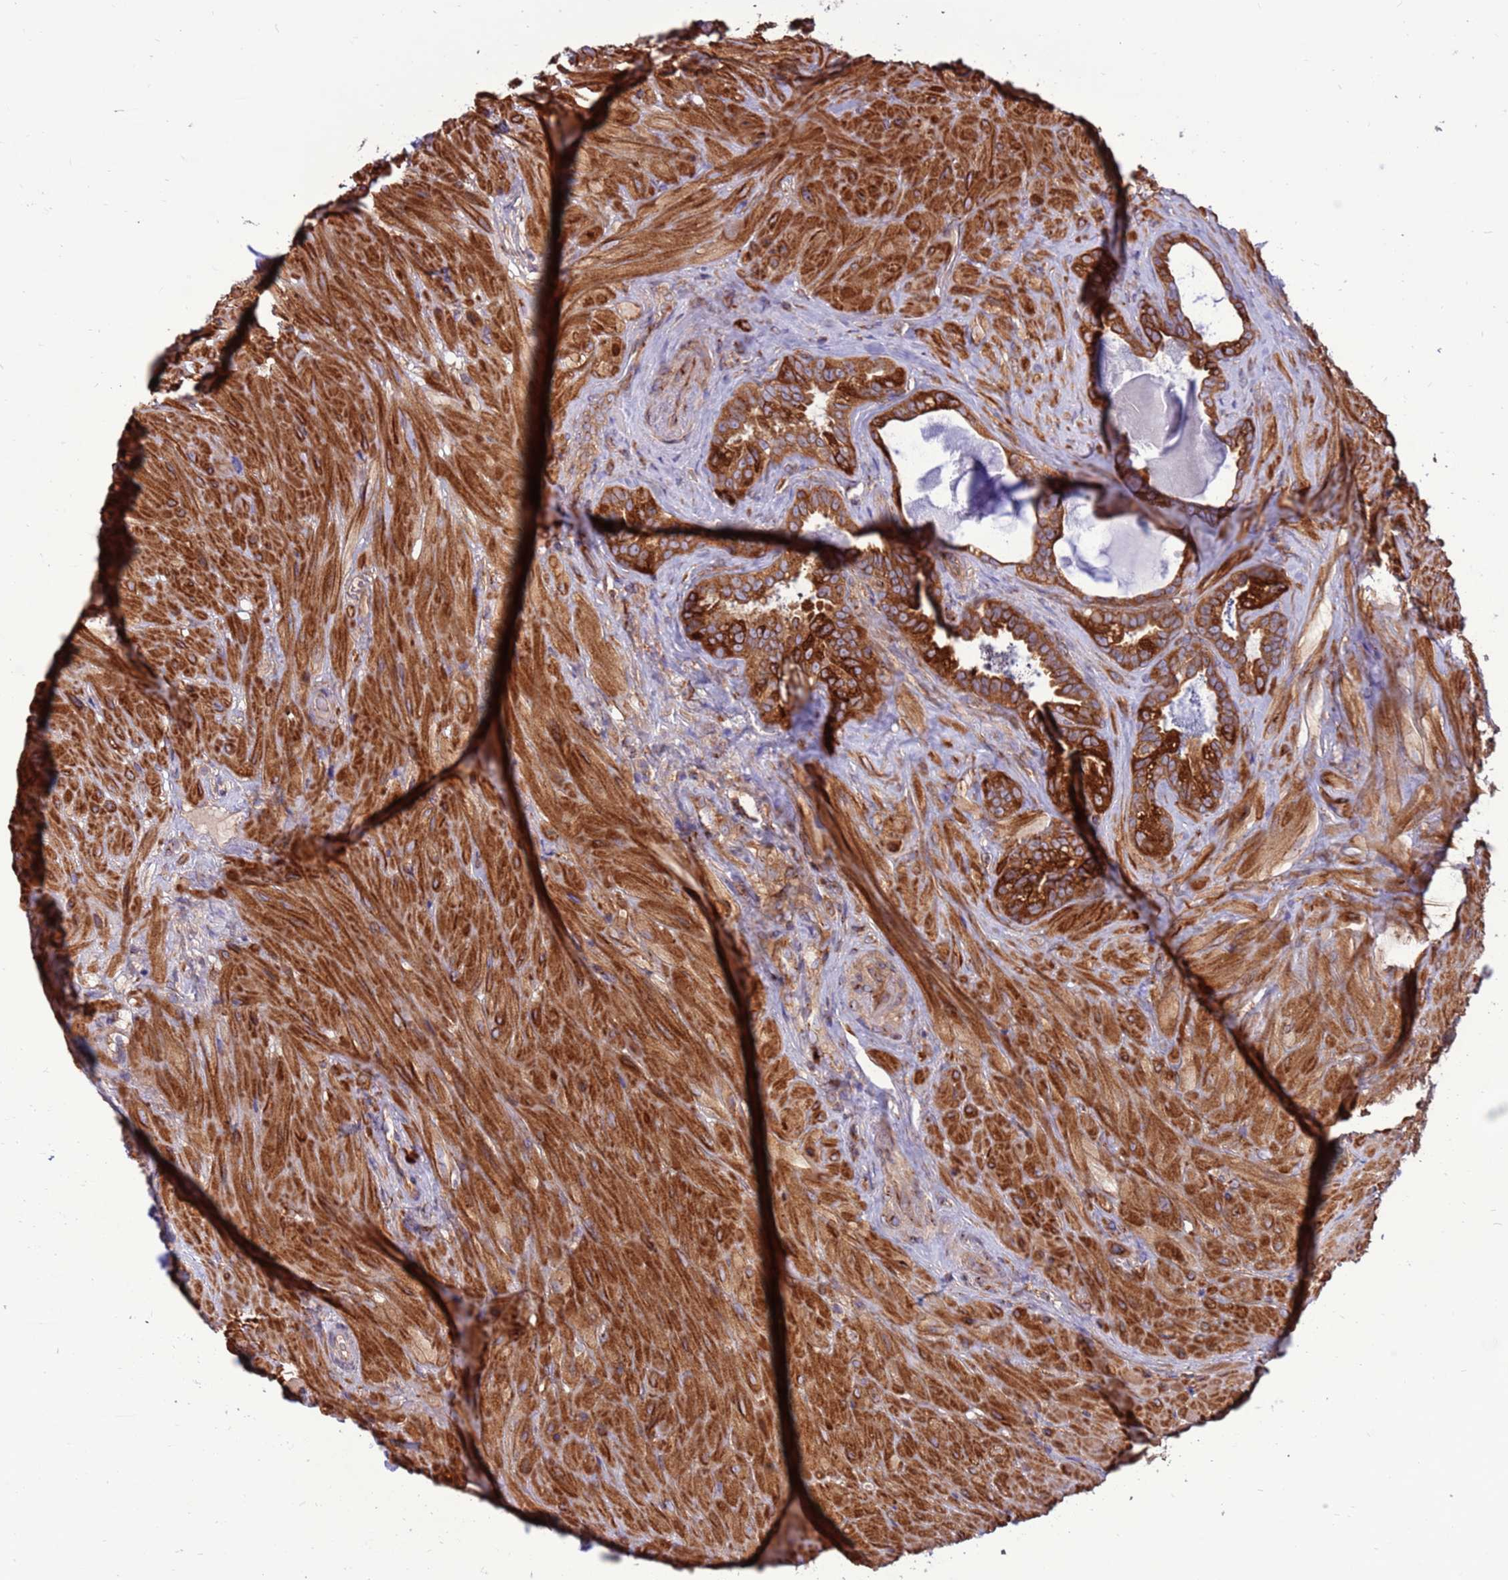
{"staining": {"intensity": "strong", "quantity": ">75%", "location": "cytoplasmic/membranous"}, "tissue": "seminal vesicle", "cell_type": "Glandular cells", "image_type": "normal", "snomed": [{"axis": "morphology", "description": "Normal tissue, NOS"}, {"axis": "topography", "description": "Seminal veicle"}, {"axis": "topography", "description": "Peripheral nerve tissue"}], "caption": "Seminal vesicle stained with a brown dye shows strong cytoplasmic/membranous positive positivity in about >75% of glandular cells.", "gene": "ZC3HAV1", "patient": {"sex": "male", "age": 67}}